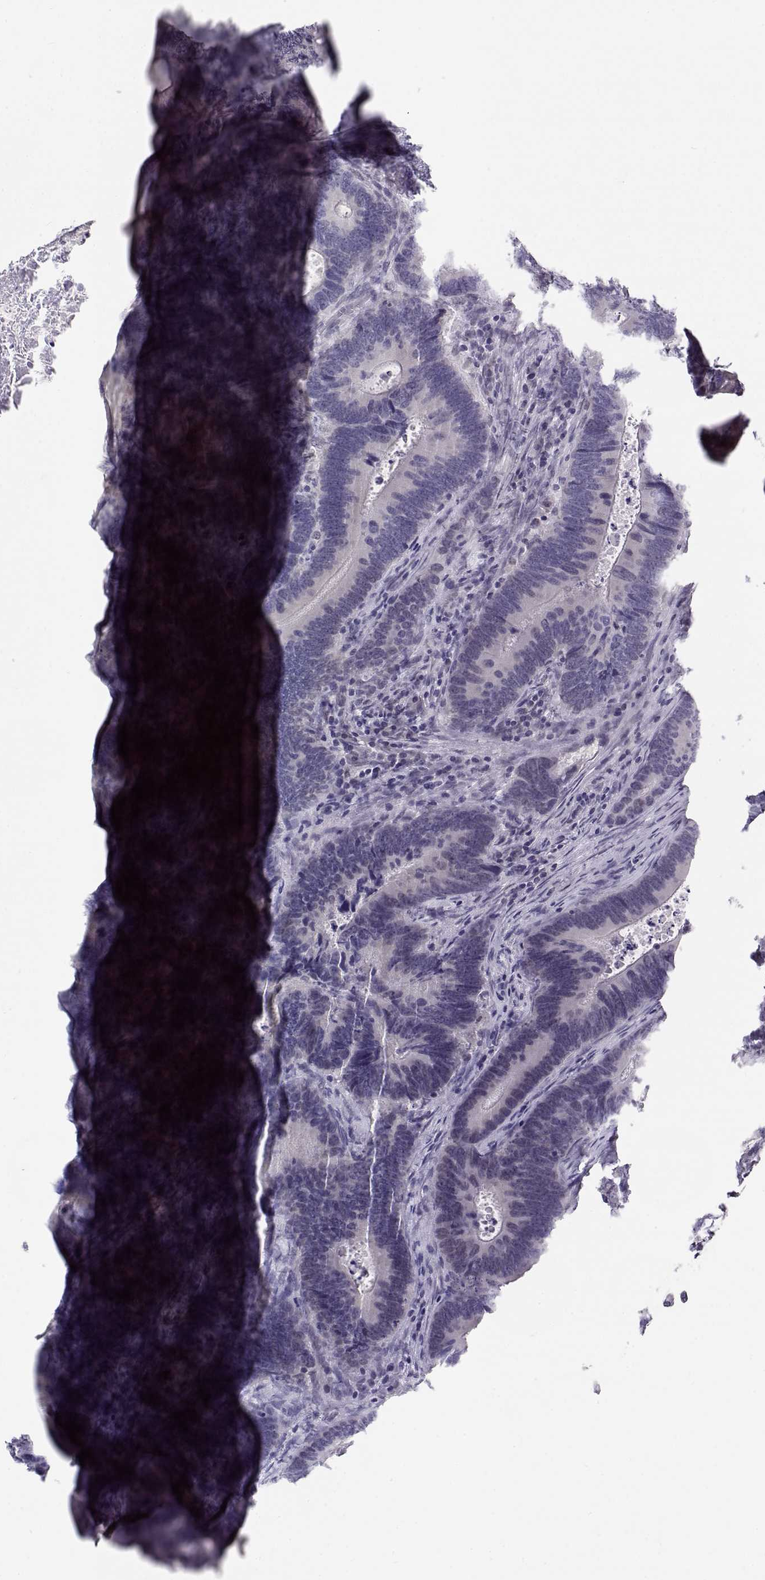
{"staining": {"intensity": "negative", "quantity": "none", "location": "none"}, "tissue": "colorectal cancer", "cell_type": "Tumor cells", "image_type": "cancer", "snomed": [{"axis": "morphology", "description": "Adenocarcinoma, NOS"}, {"axis": "topography", "description": "Colon"}], "caption": "Histopathology image shows no significant protein positivity in tumor cells of colorectal cancer.", "gene": "C16orf86", "patient": {"sex": "female", "age": 82}}